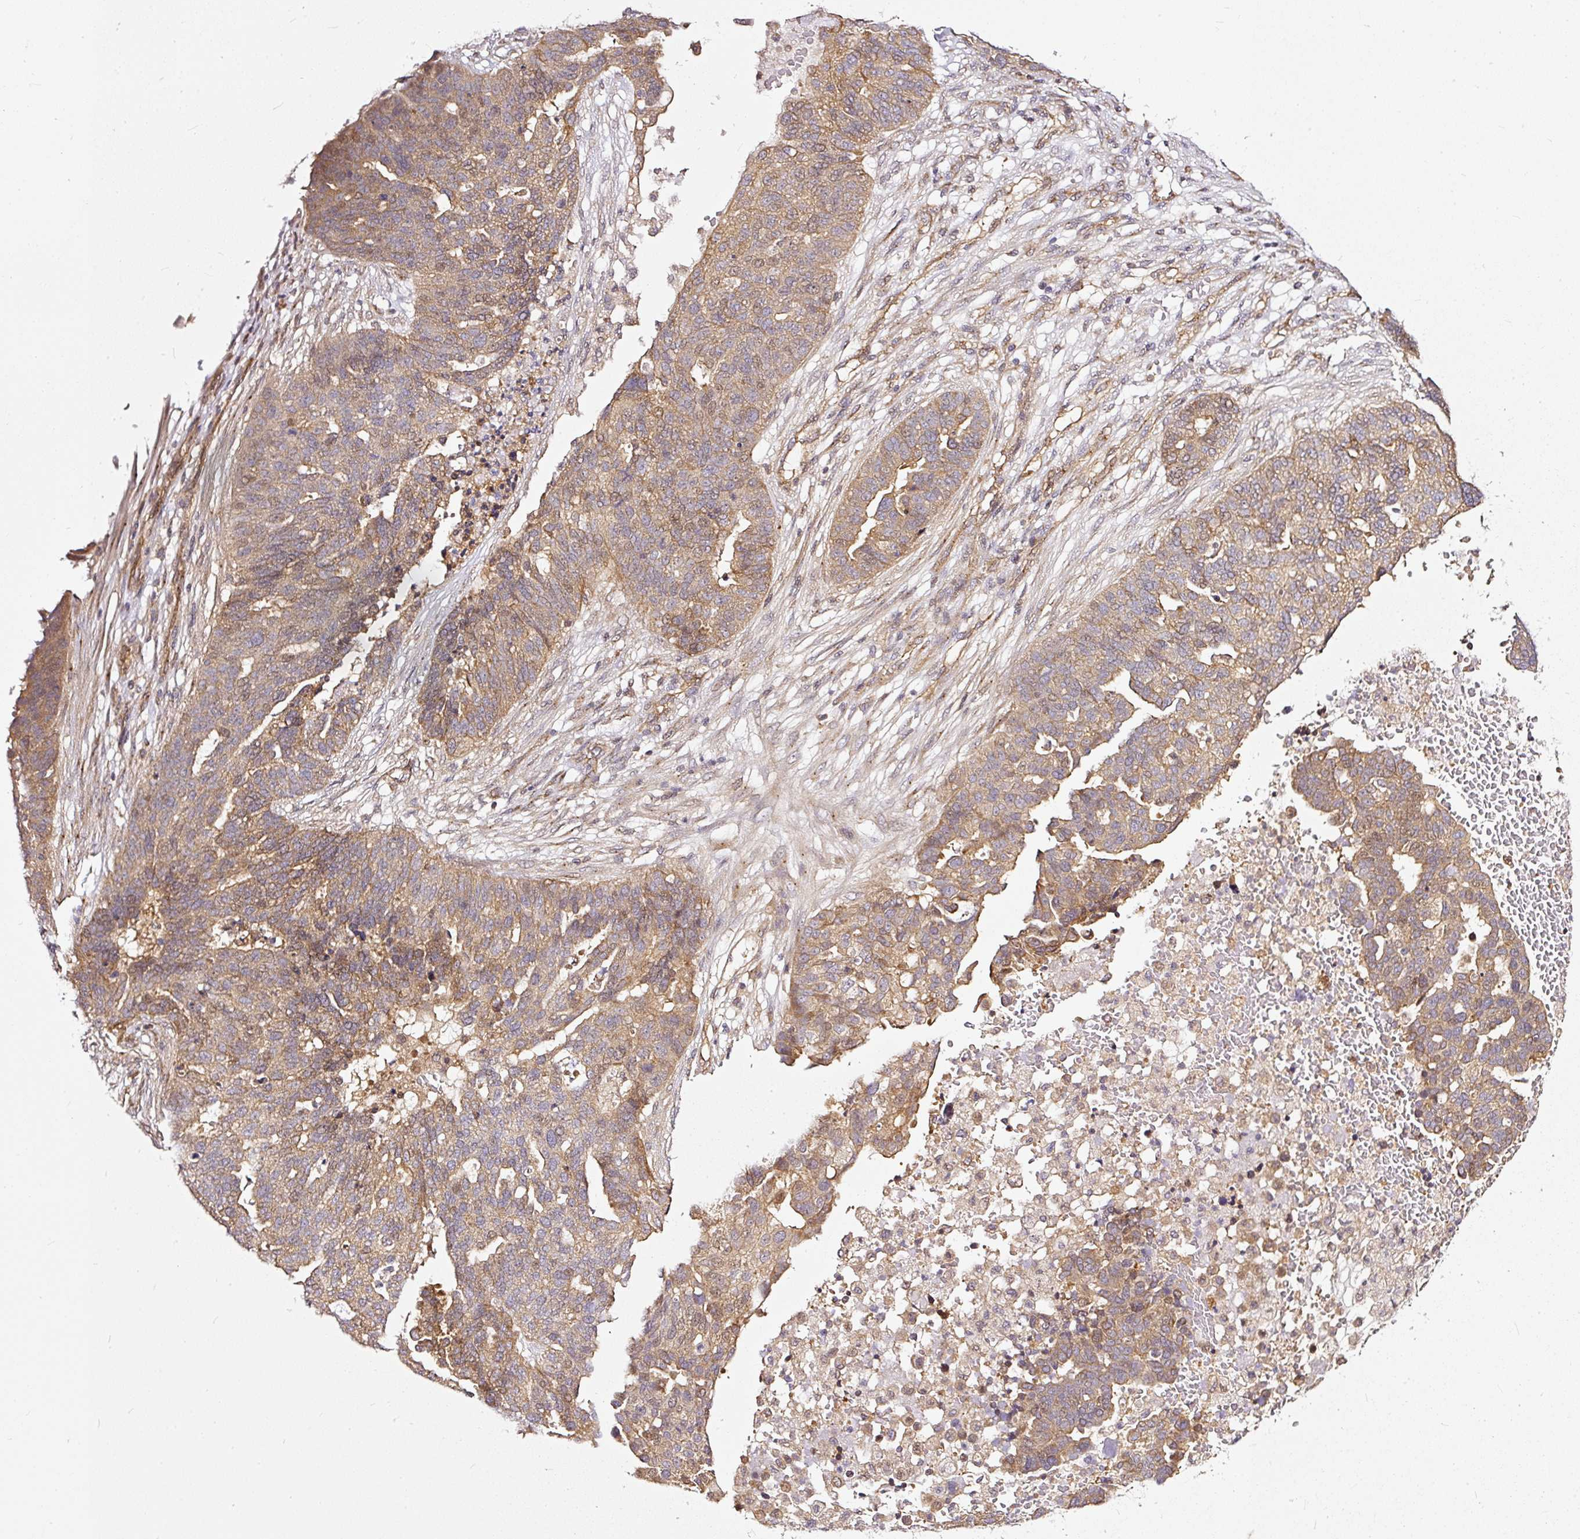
{"staining": {"intensity": "moderate", "quantity": ">75%", "location": "cytoplasmic/membranous"}, "tissue": "ovarian cancer", "cell_type": "Tumor cells", "image_type": "cancer", "snomed": [{"axis": "morphology", "description": "Cystadenocarcinoma, serous, NOS"}, {"axis": "topography", "description": "Ovary"}], "caption": "DAB immunohistochemical staining of ovarian cancer shows moderate cytoplasmic/membranous protein expression in about >75% of tumor cells. The staining is performed using DAB brown chromogen to label protein expression. The nuclei are counter-stained blue using hematoxylin.", "gene": "MIF4GD", "patient": {"sex": "female", "age": 59}}